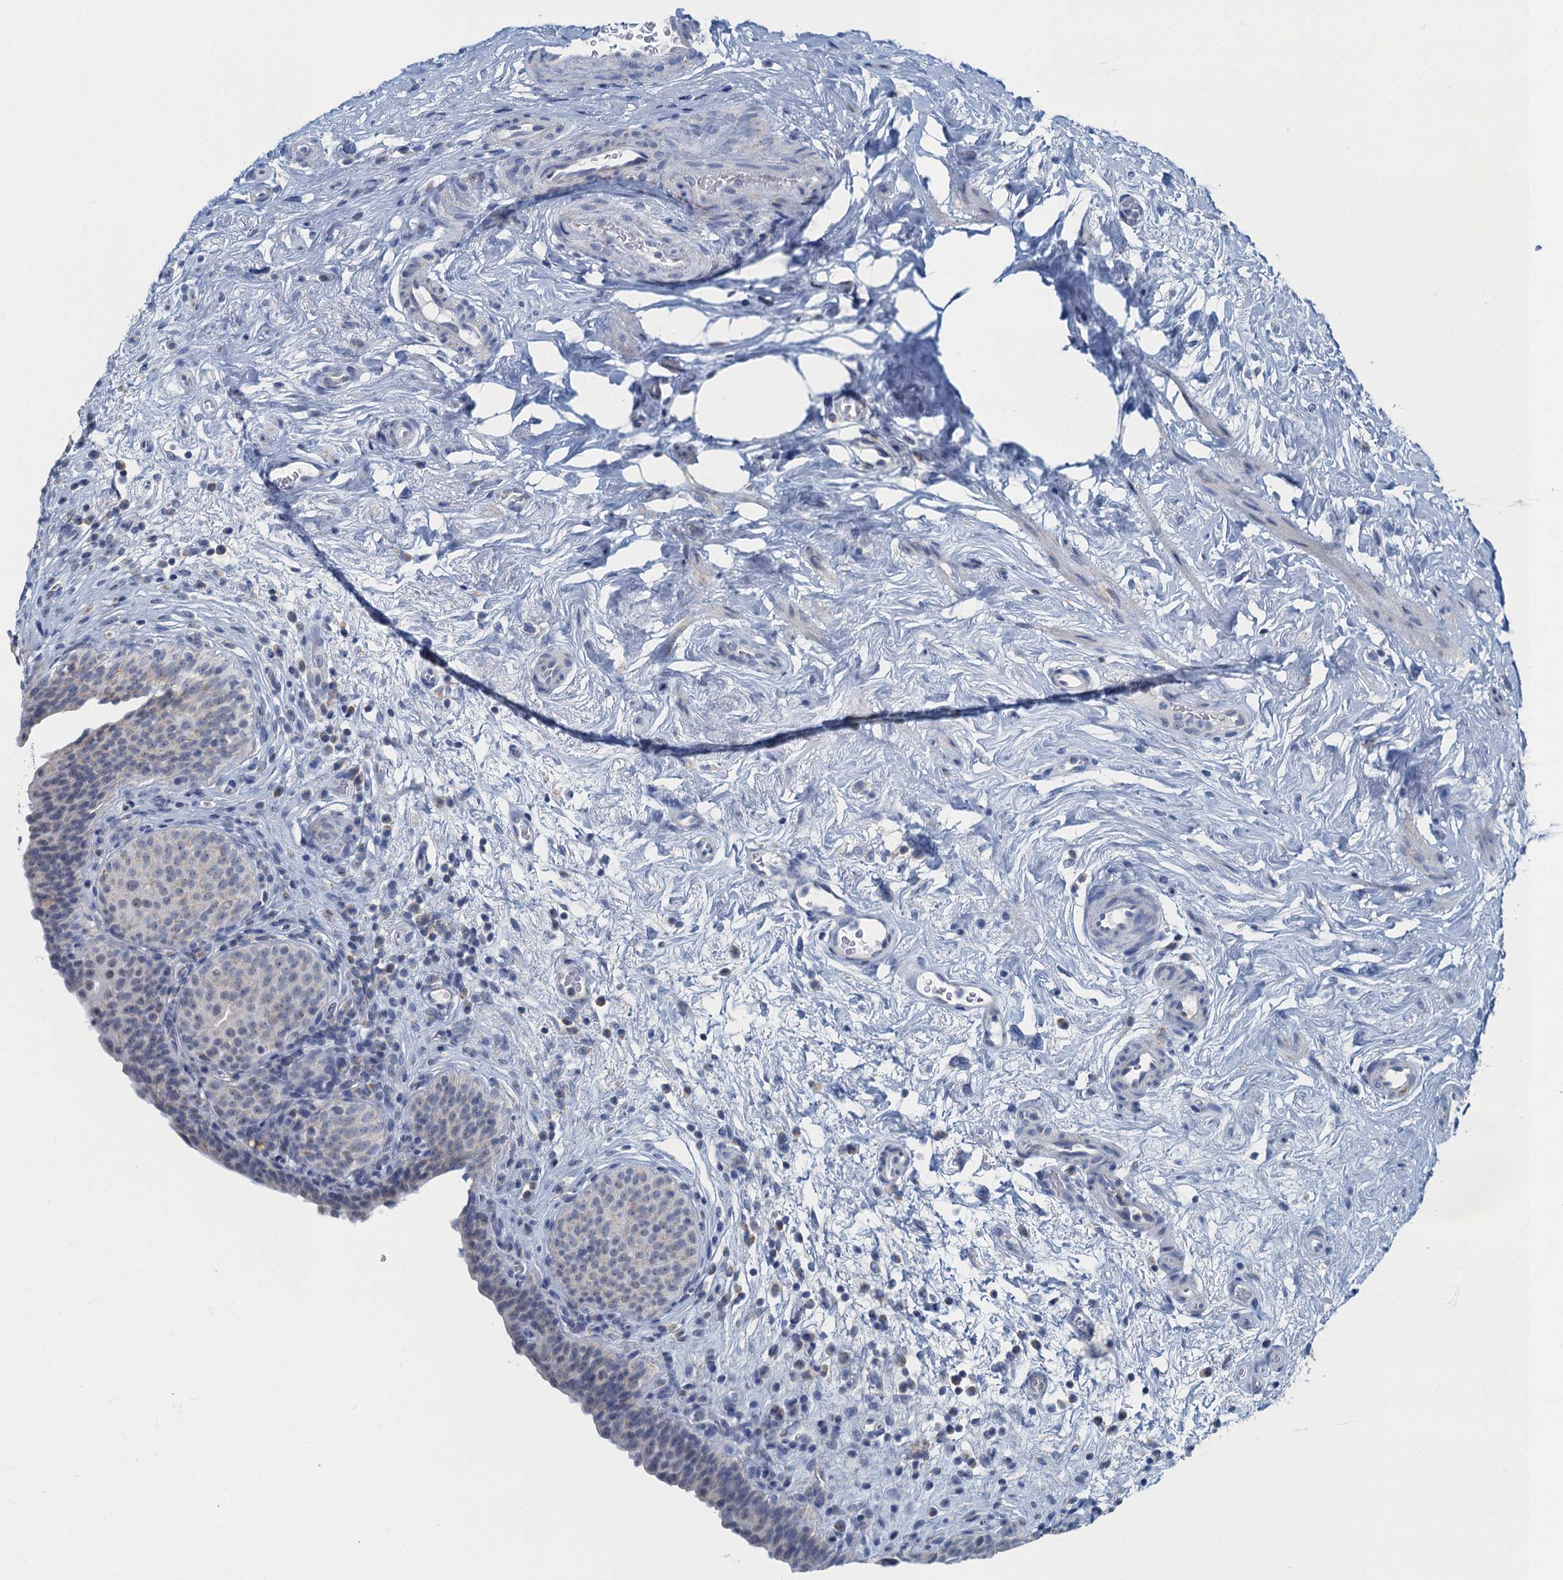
{"staining": {"intensity": "weak", "quantity": "<25%", "location": "cytoplasmic/membranous"}, "tissue": "urinary bladder", "cell_type": "Urothelial cells", "image_type": "normal", "snomed": [{"axis": "morphology", "description": "Normal tissue, NOS"}, {"axis": "topography", "description": "Urinary bladder"}], "caption": "This is a histopathology image of immunohistochemistry staining of benign urinary bladder, which shows no staining in urothelial cells.", "gene": "RAD9B", "patient": {"sex": "male", "age": 83}}